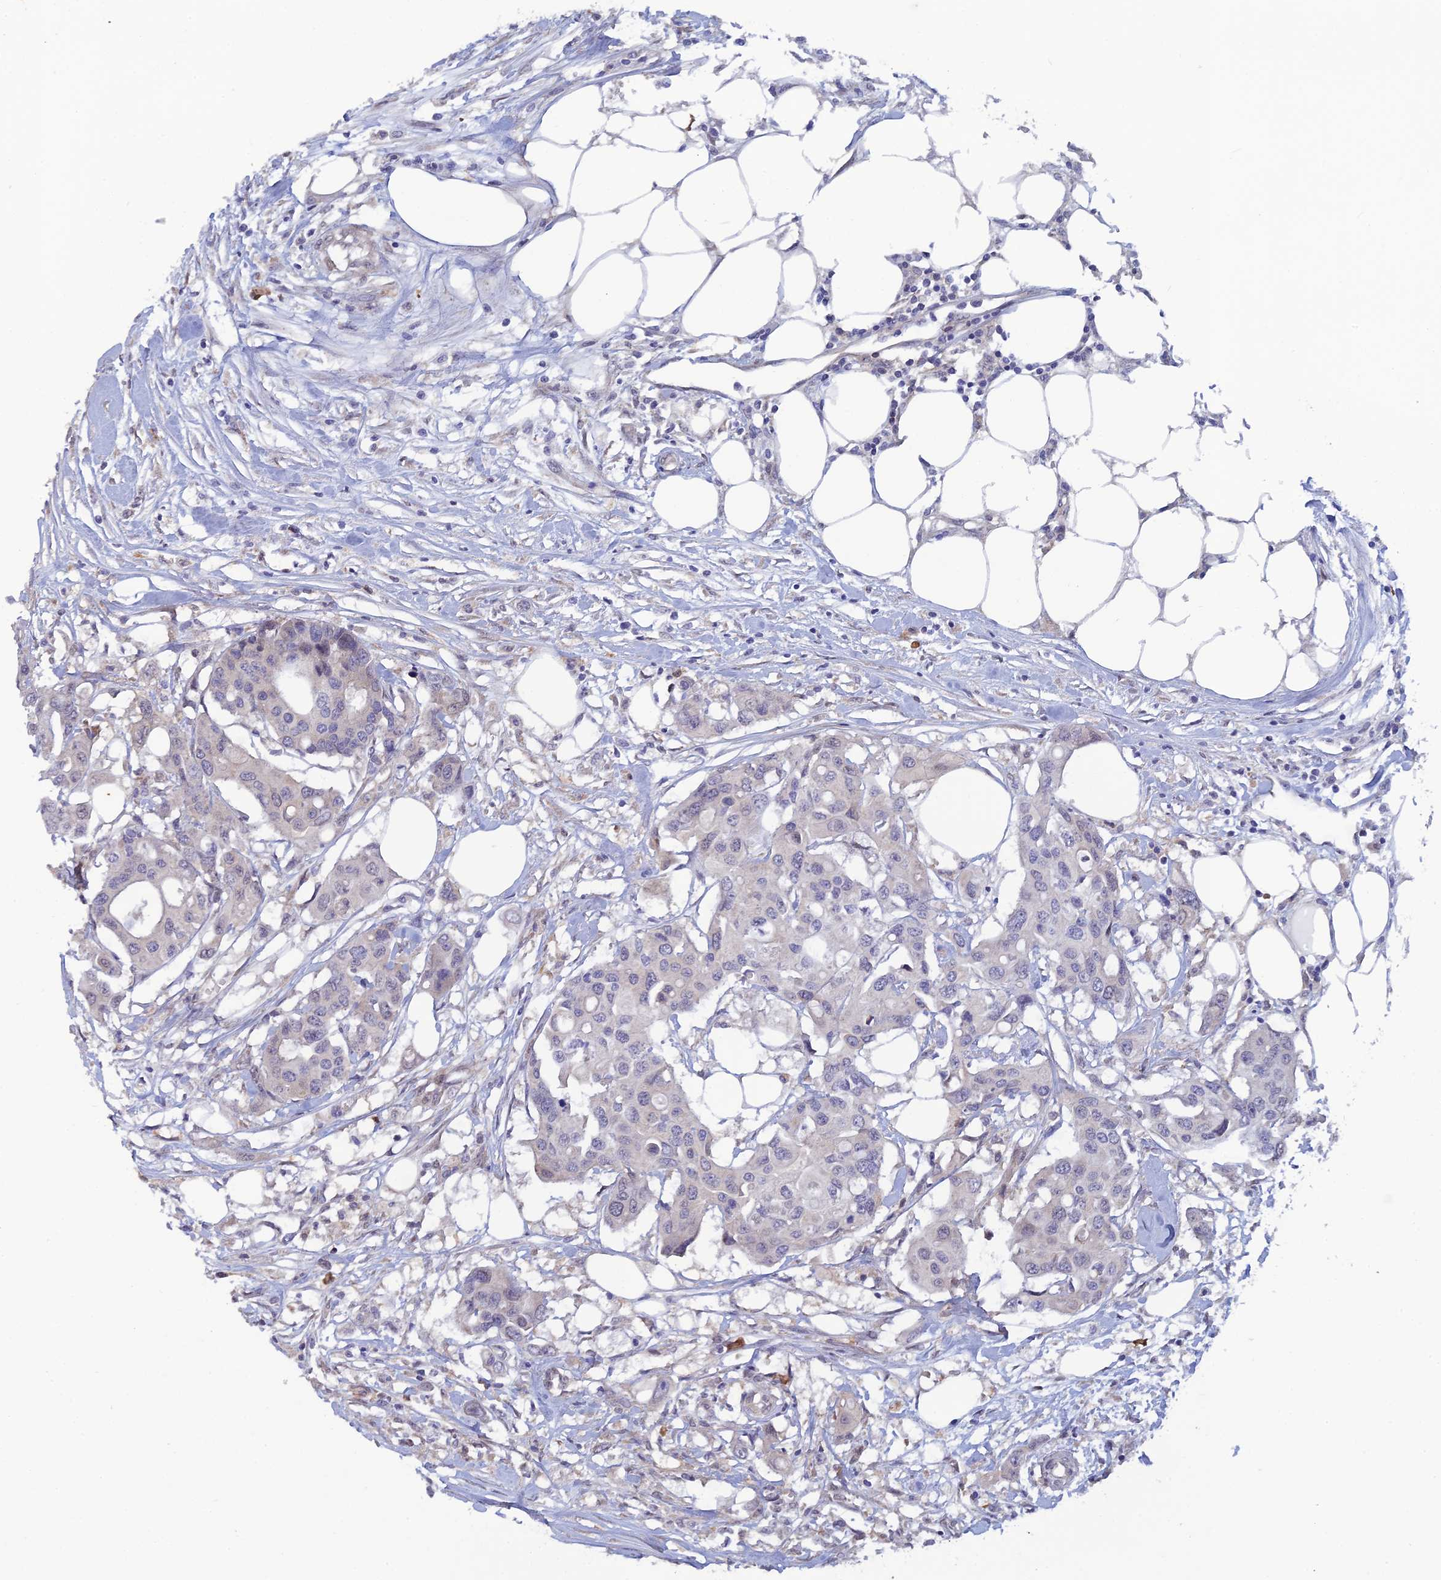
{"staining": {"intensity": "negative", "quantity": "none", "location": "none"}, "tissue": "colorectal cancer", "cell_type": "Tumor cells", "image_type": "cancer", "snomed": [{"axis": "morphology", "description": "Adenocarcinoma, NOS"}, {"axis": "topography", "description": "Colon"}], "caption": "Human colorectal cancer stained for a protein using immunohistochemistry (IHC) displays no expression in tumor cells.", "gene": "SRA1", "patient": {"sex": "male", "age": 77}}